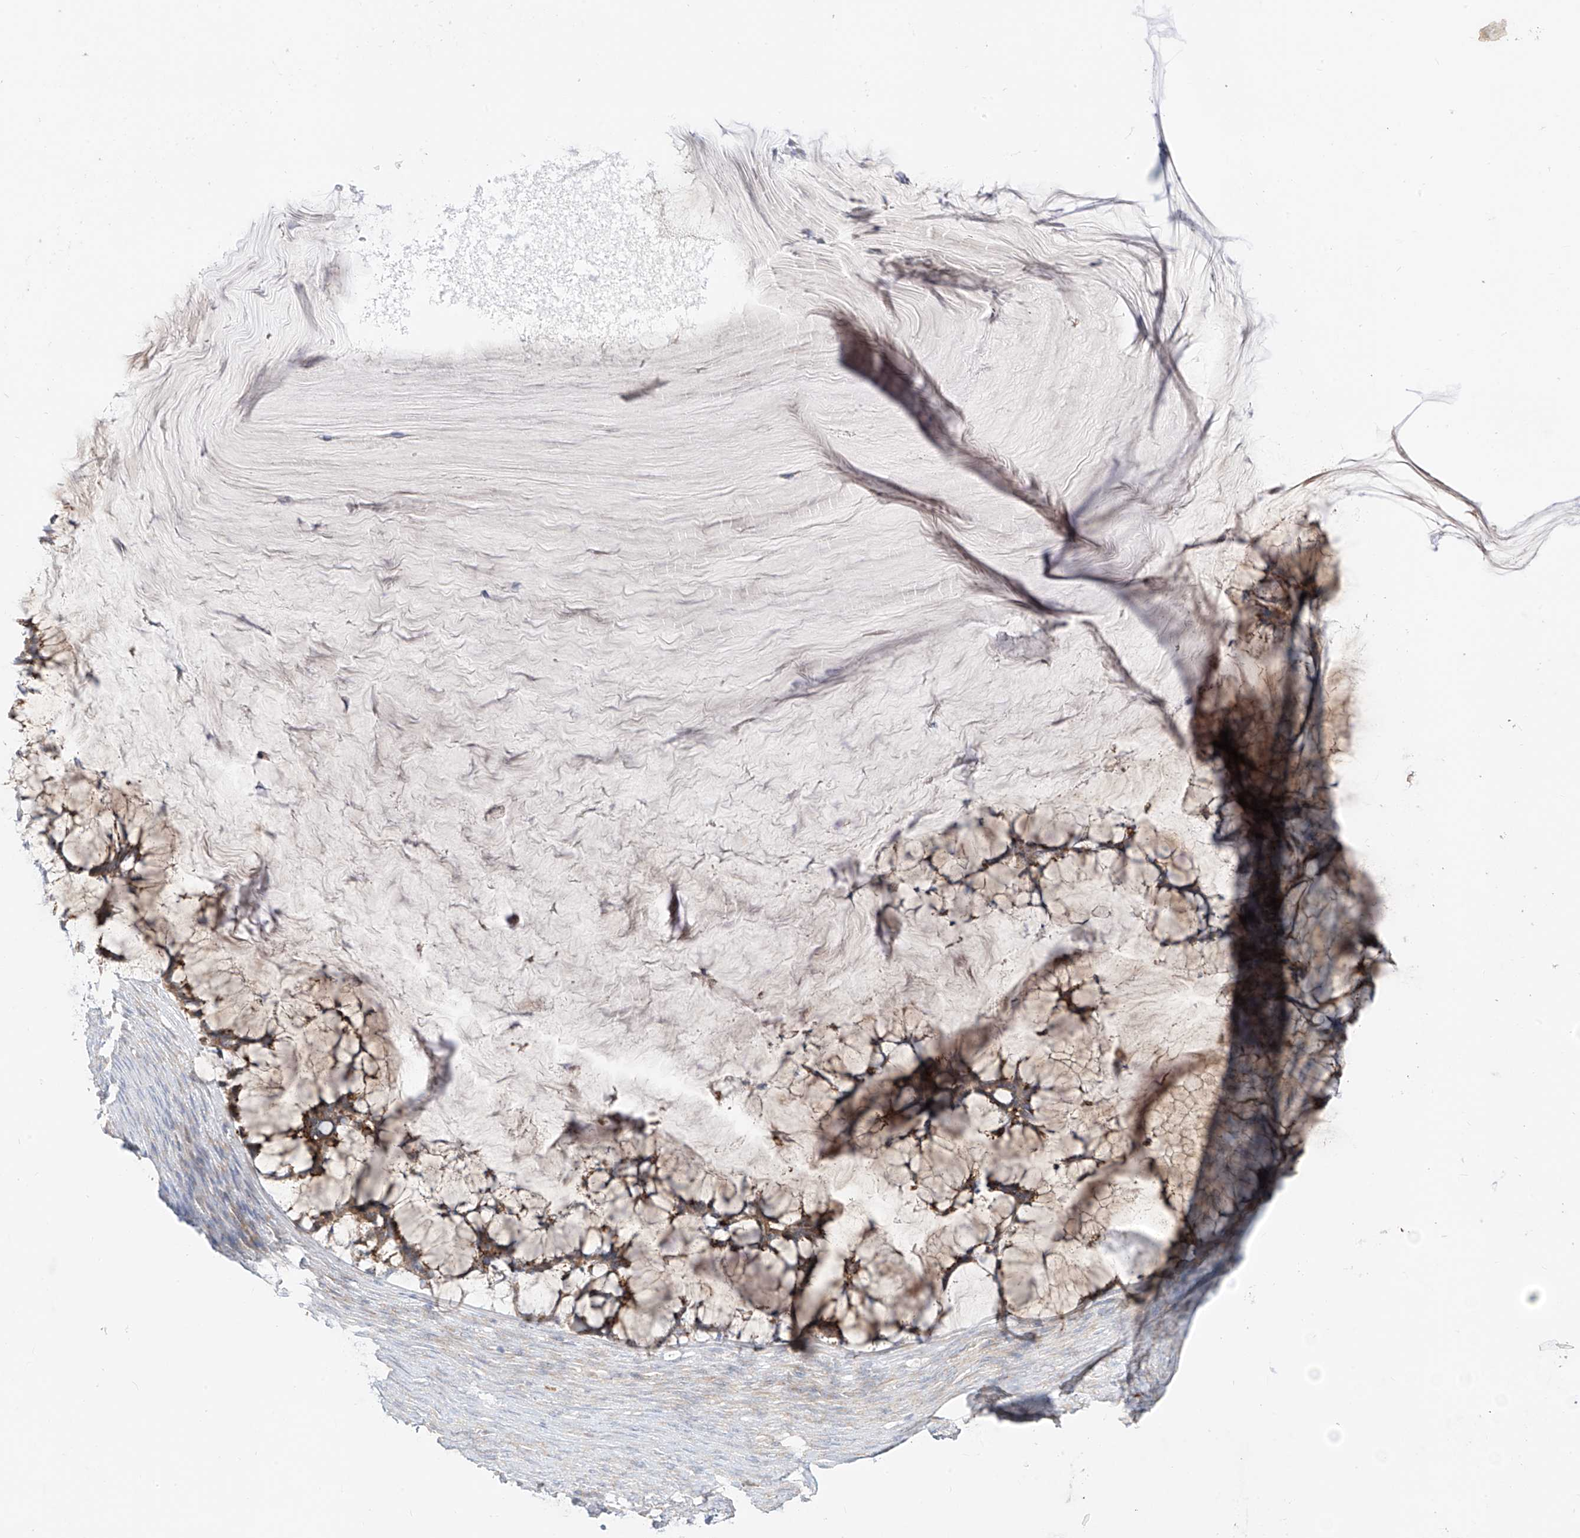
{"staining": {"intensity": "moderate", "quantity": "25%-75%", "location": "cytoplasmic/membranous"}, "tissue": "ovarian cancer", "cell_type": "Tumor cells", "image_type": "cancer", "snomed": [{"axis": "morphology", "description": "Cystadenocarcinoma, mucinous, NOS"}, {"axis": "topography", "description": "Ovary"}], "caption": "The micrograph demonstrates a brown stain indicating the presence of a protein in the cytoplasmic/membranous of tumor cells in ovarian mucinous cystadenocarcinoma. (brown staining indicates protein expression, while blue staining denotes nuclei).", "gene": "SYTL3", "patient": {"sex": "female", "age": 42}}